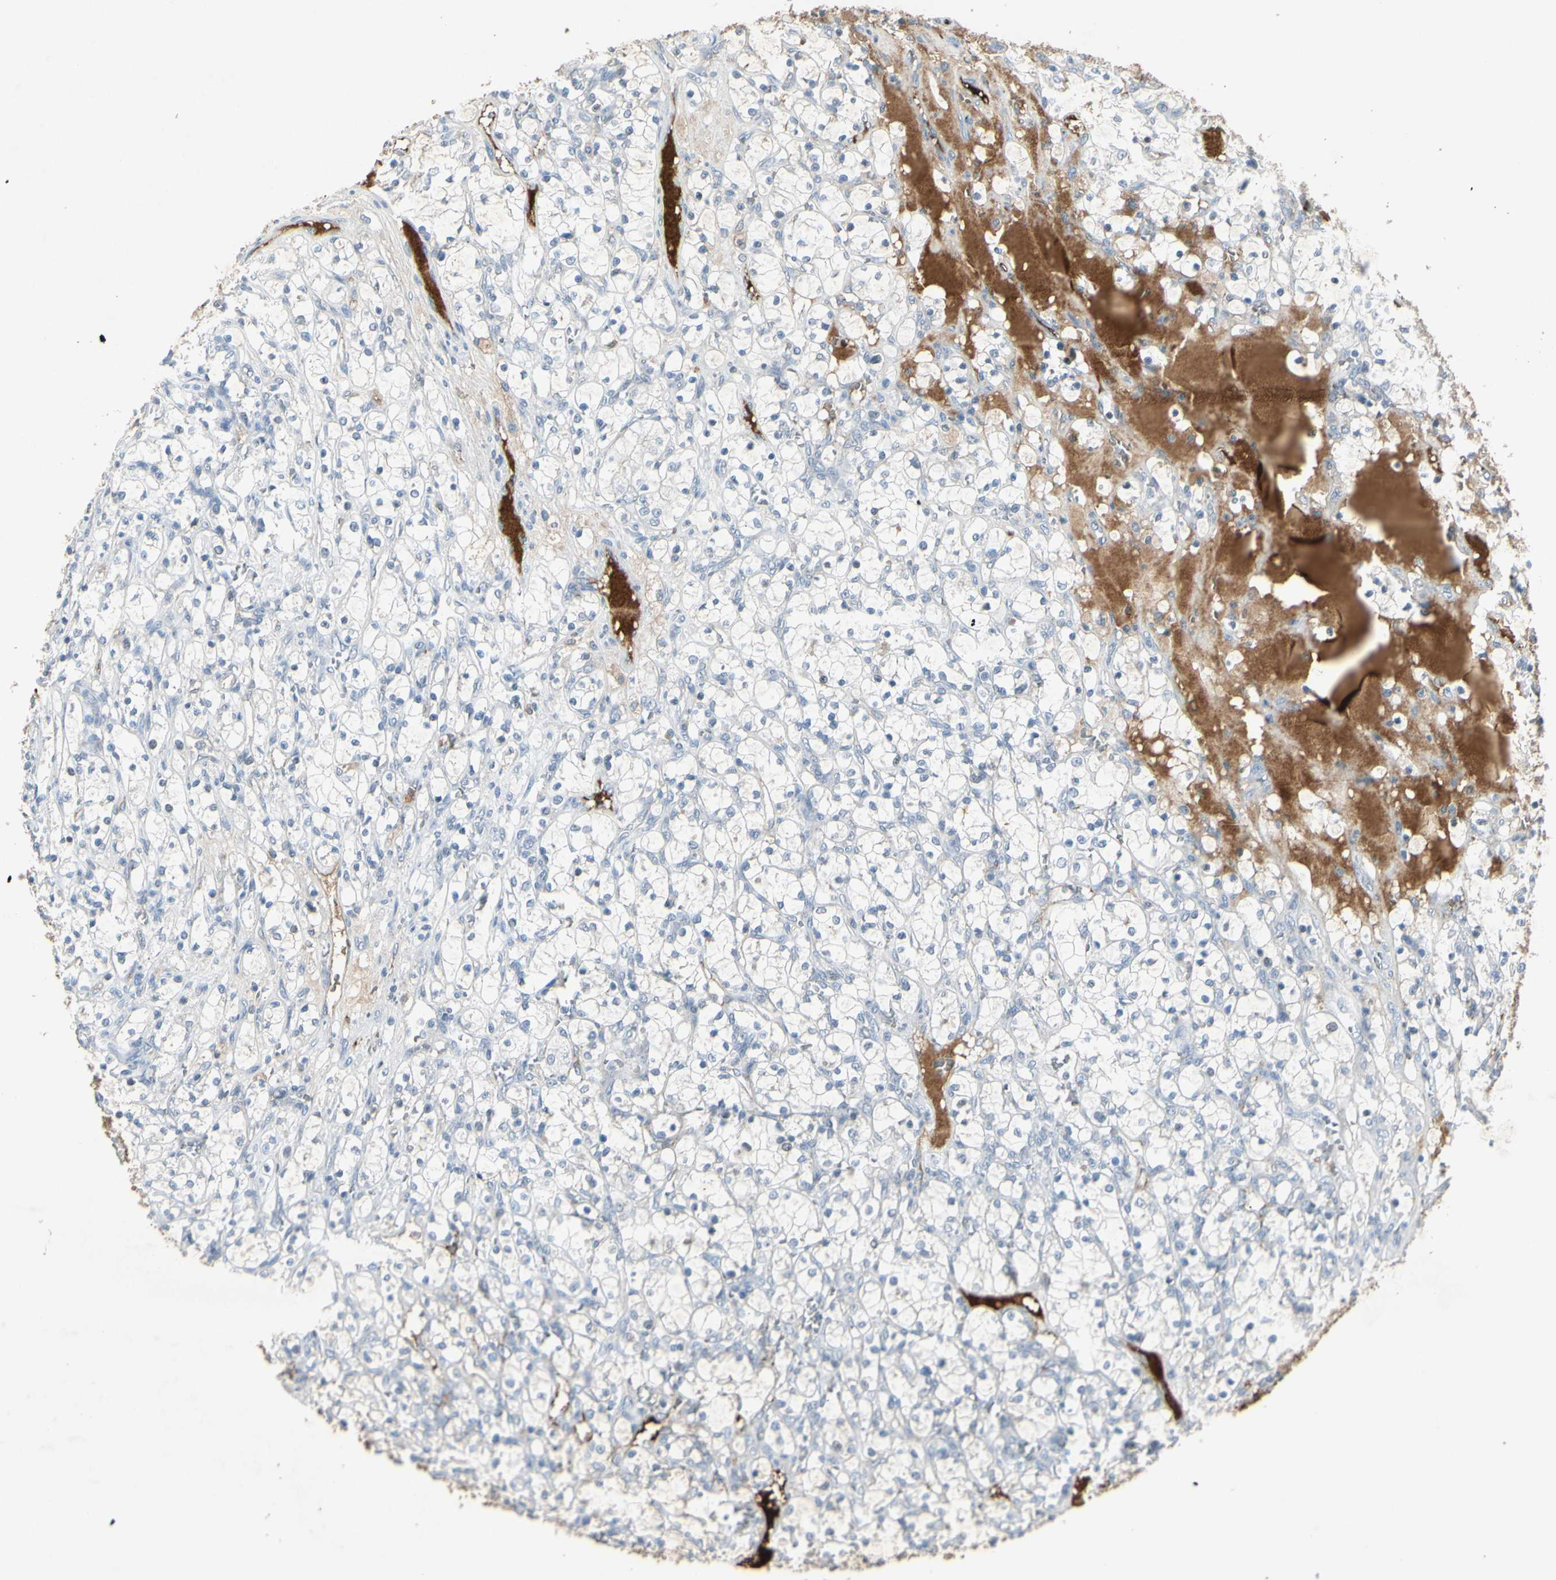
{"staining": {"intensity": "negative", "quantity": "none", "location": "none"}, "tissue": "renal cancer", "cell_type": "Tumor cells", "image_type": "cancer", "snomed": [{"axis": "morphology", "description": "Adenocarcinoma, NOS"}, {"axis": "topography", "description": "Kidney"}], "caption": "Human renal cancer stained for a protein using immunohistochemistry (IHC) demonstrates no positivity in tumor cells.", "gene": "IGHM", "patient": {"sex": "female", "age": 69}}